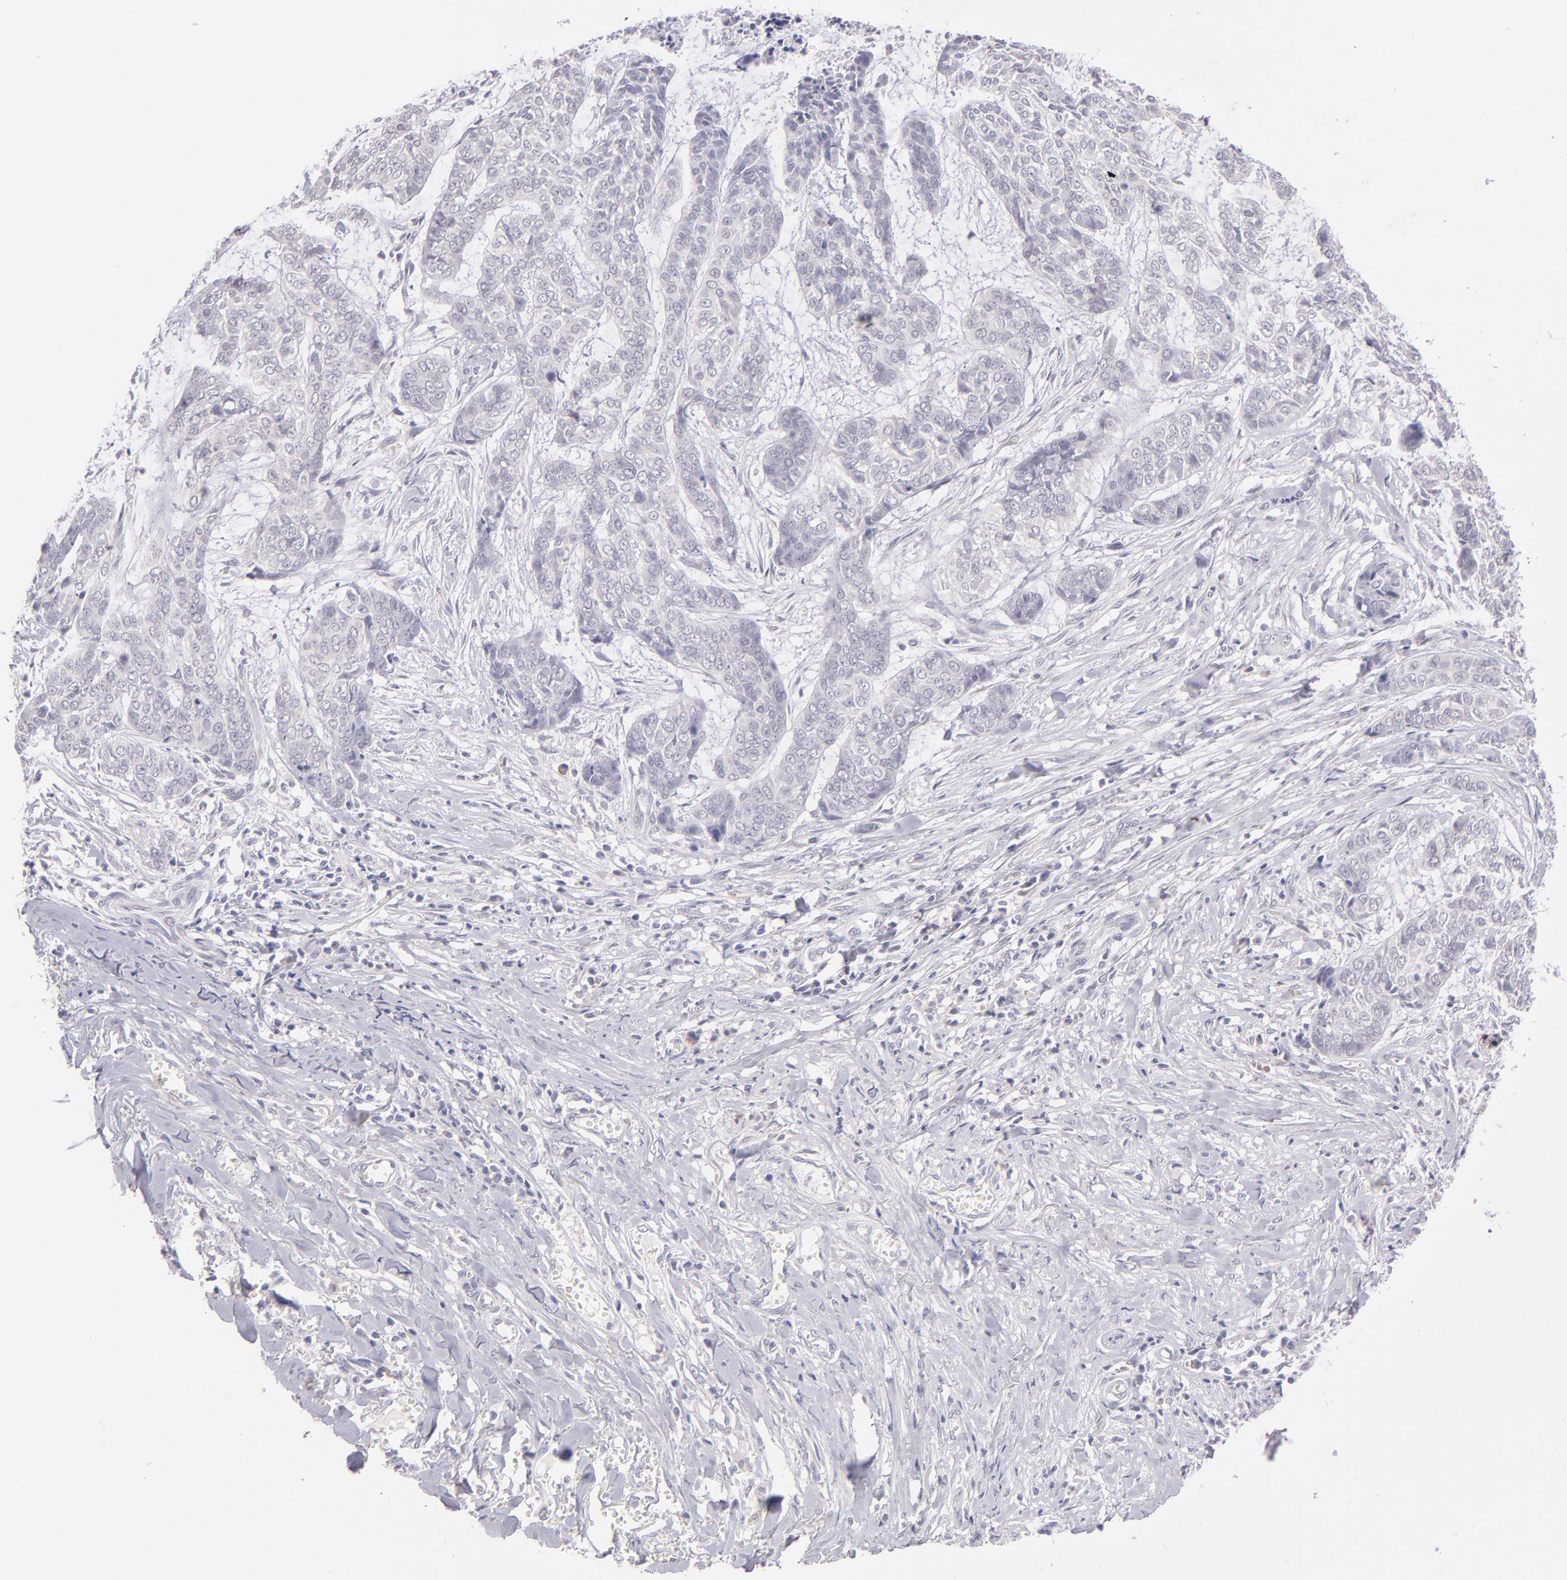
{"staining": {"intensity": "negative", "quantity": "none", "location": "none"}, "tissue": "skin cancer", "cell_type": "Tumor cells", "image_type": "cancer", "snomed": [{"axis": "morphology", "description": "Basal cell carcinoma"}, {"axis": "topography", "description": "Skin"}], "caption": "High magnification brightfield microscopy of skin cancer (basal cell carcinoma) stained with DAB (brown) and counterstained with hematoxylin (blue): tumor cells show no significant positivity. (Brightfield microscopy of DAB immunohistochemistry at high magnification).", "gene": "TRAF3", "patient": {"sex": "female", "age": 64}}